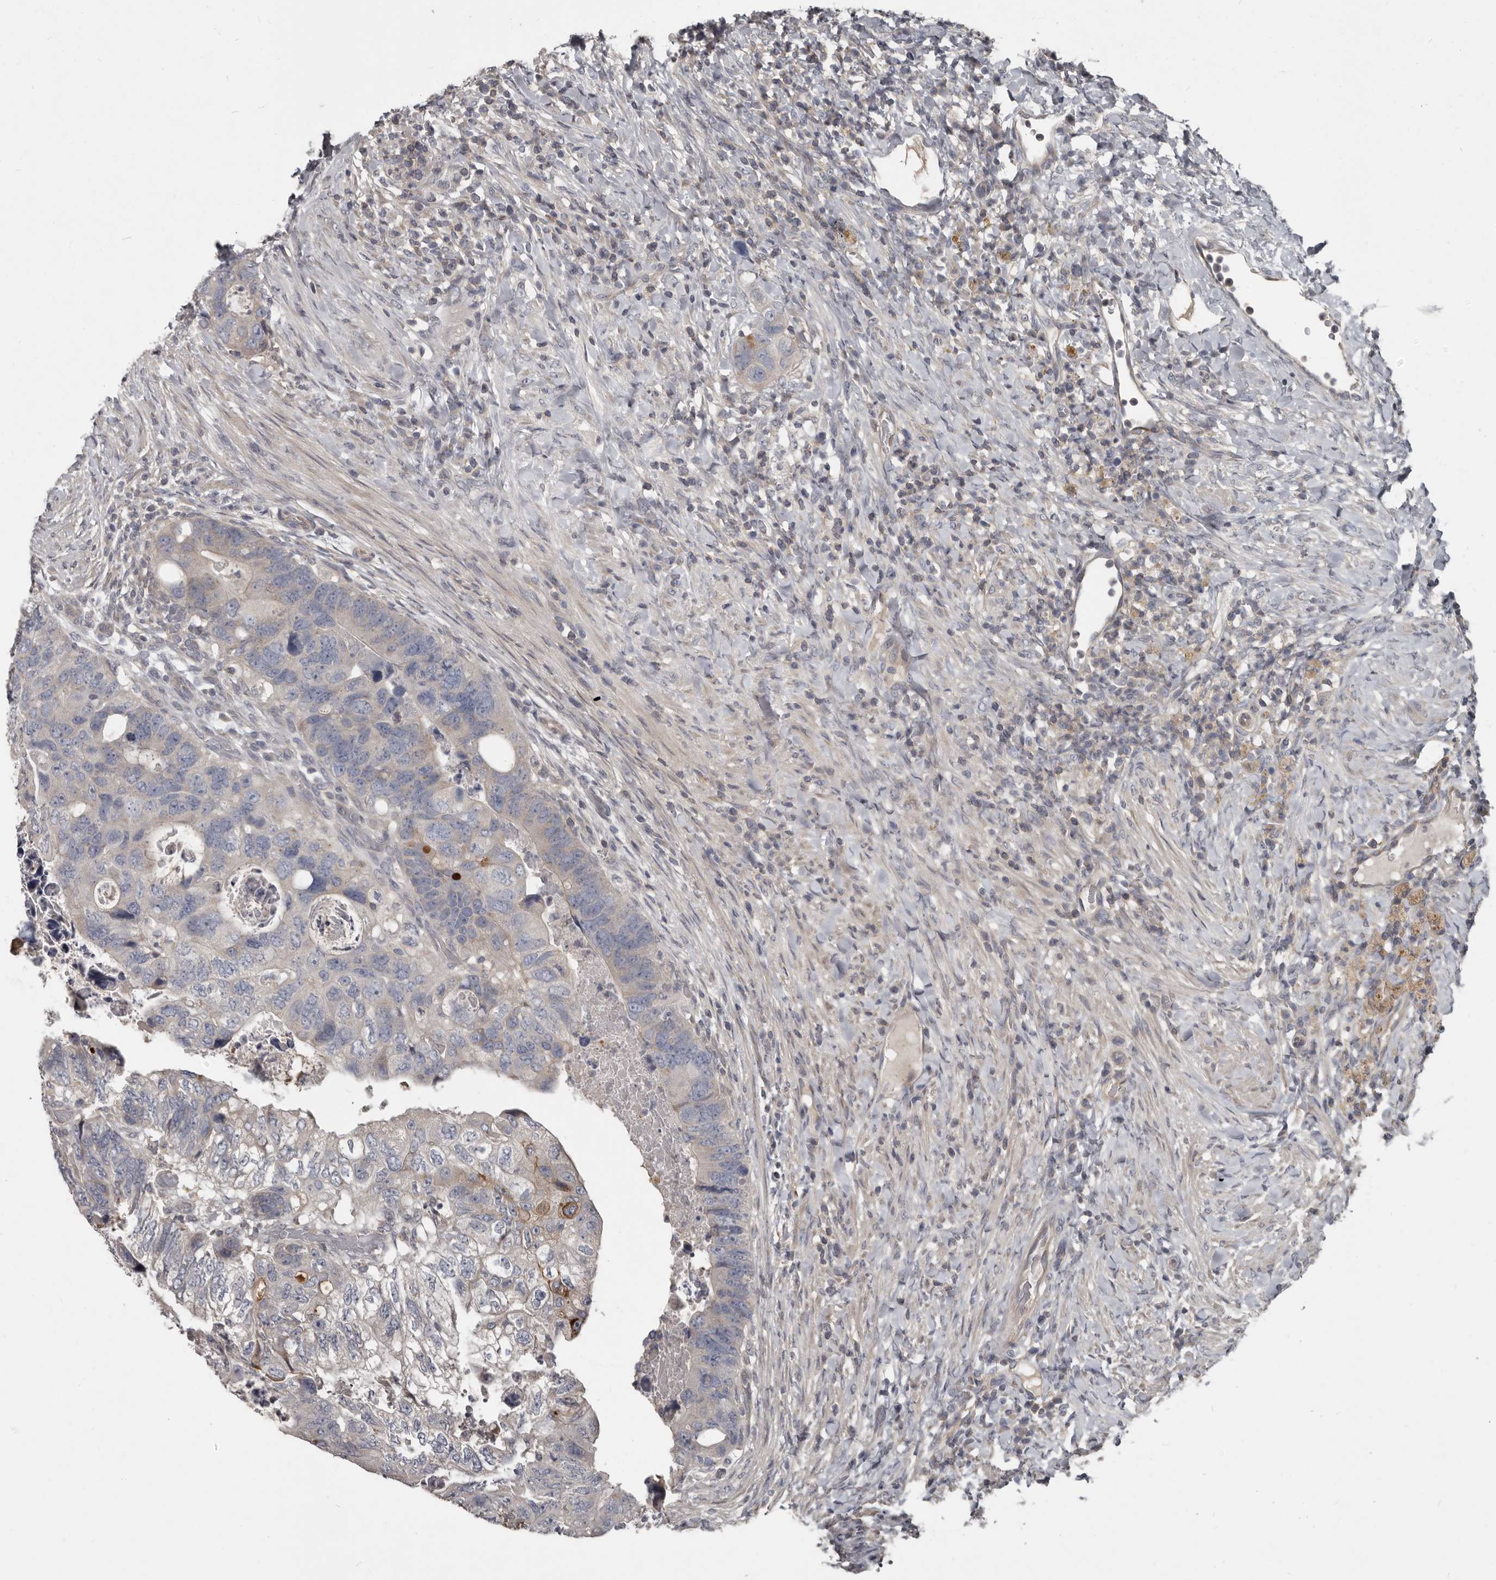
{"staining": {"intensity": "negative", "quantity": "none", "location": "none"}, "tissue": "colorectal cancer", "cell_type": "Tumor cells", "image_type": "cancer", "snomed": [{"axis": "morphology", "description": "Adenocarcinoma, NOS"}, {"axis": "topography", "description": "Rectum"}], "caption": "This histopathology image is of adenocarcinoma (colorectal) stained with IHC to label a protein in brown with the nuclei are counter-stained blue. There is no staining in tumor cells.", "gene": "CA6", "patient": {"sex": "male", "age": 59}}